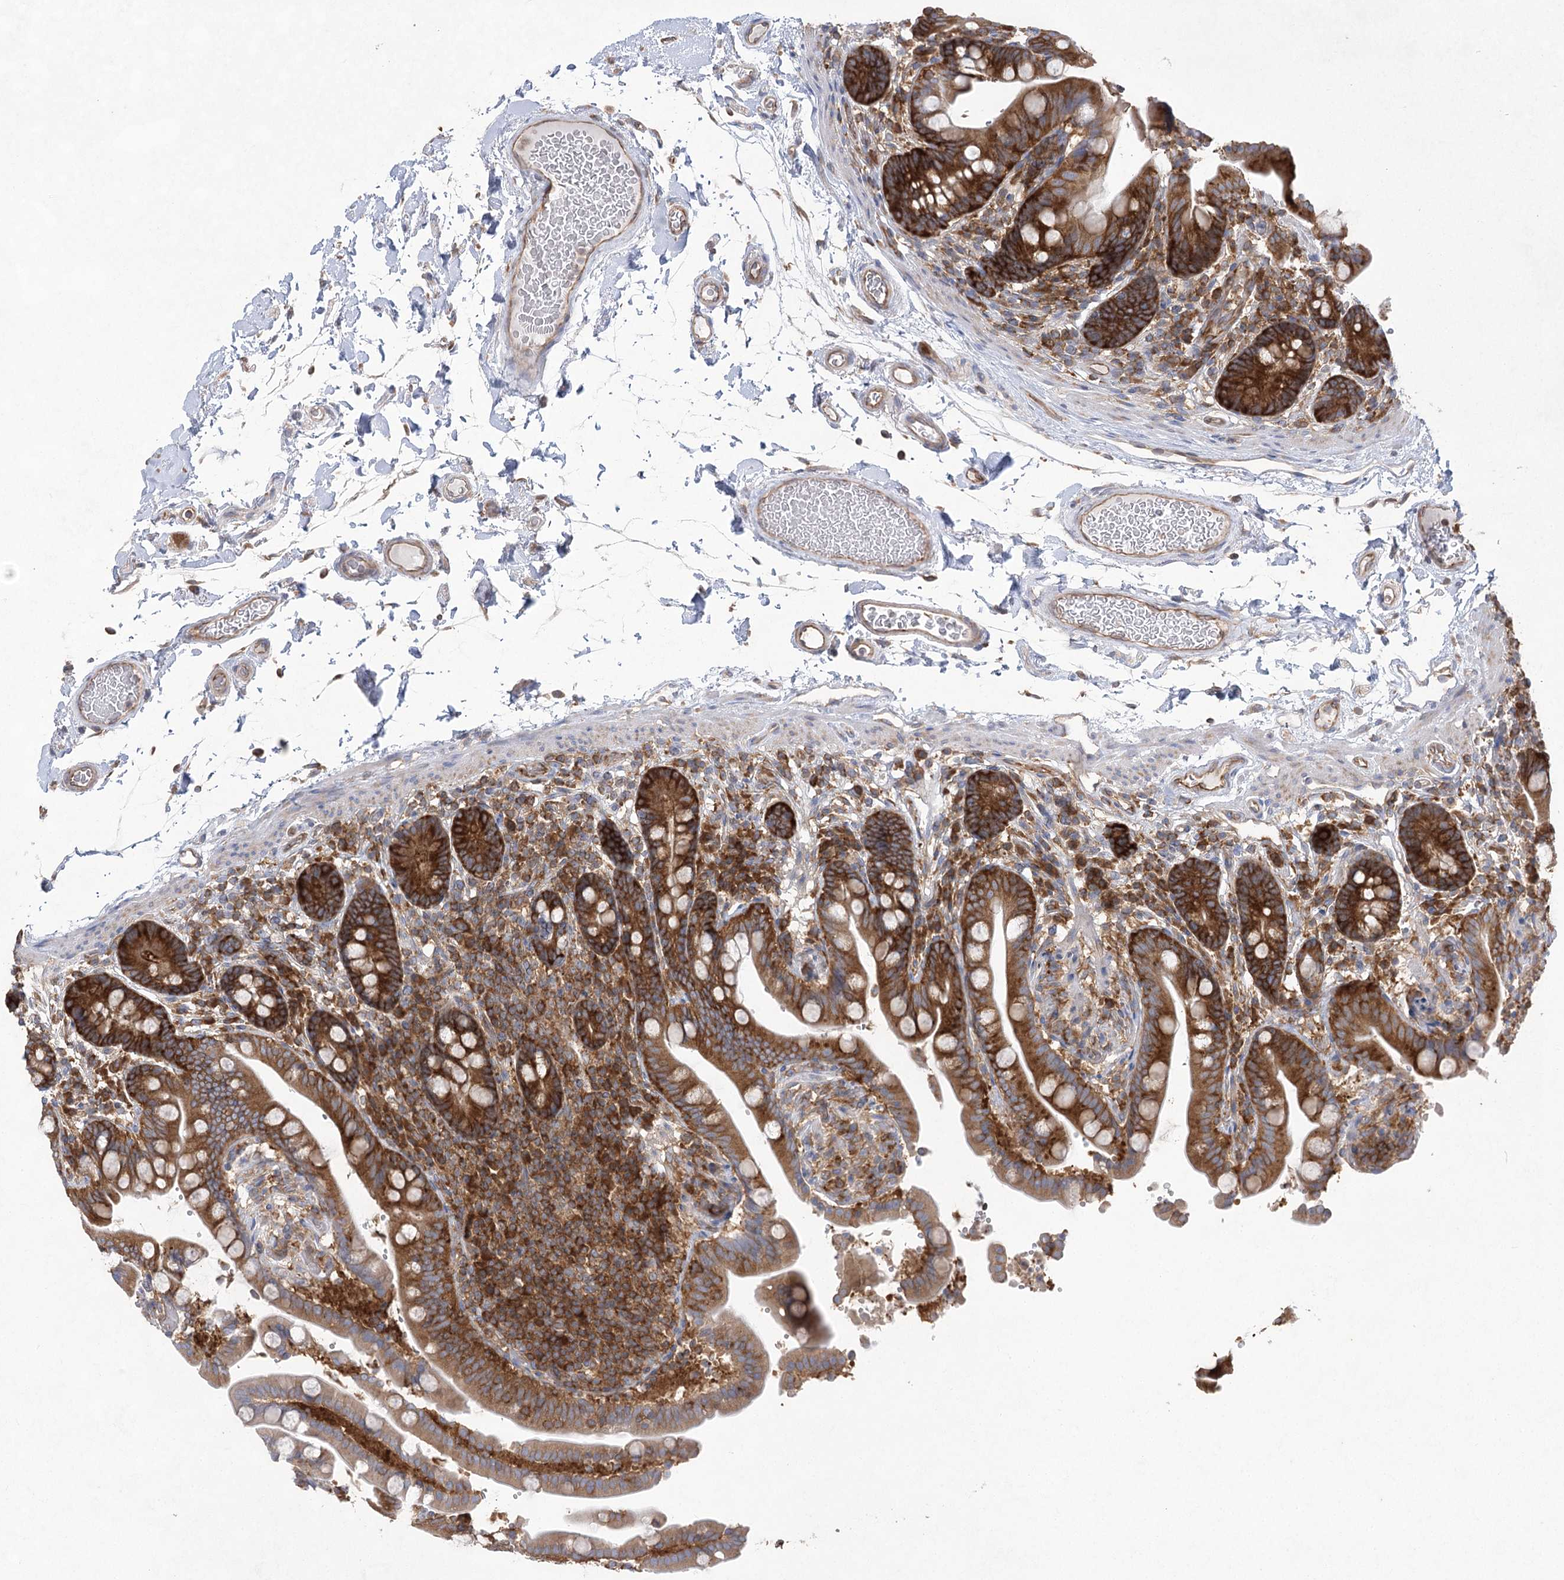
{"staining": {"intensity": "moderate", "quantity": ">75%", "location": "cytoplasmic/membranous"}, "tissue": "colon", "cell_type": "Endothelial cells", "image_type": "normal", "snomed": [{"axis": "morphology", "description": "Normal tissue, NOS"}, {"axis": "topography", "description": "Smooth muscle"}, {"axis": "topography", "description": "Colon"}], "caption": "Human colon stained with a brown dye exhibits moderate cytoplasmic/membranous positive staining in about >75% of endothelial cells.", "gene": "EIF3A", "patient": {"sex": "male", "age": 73}}